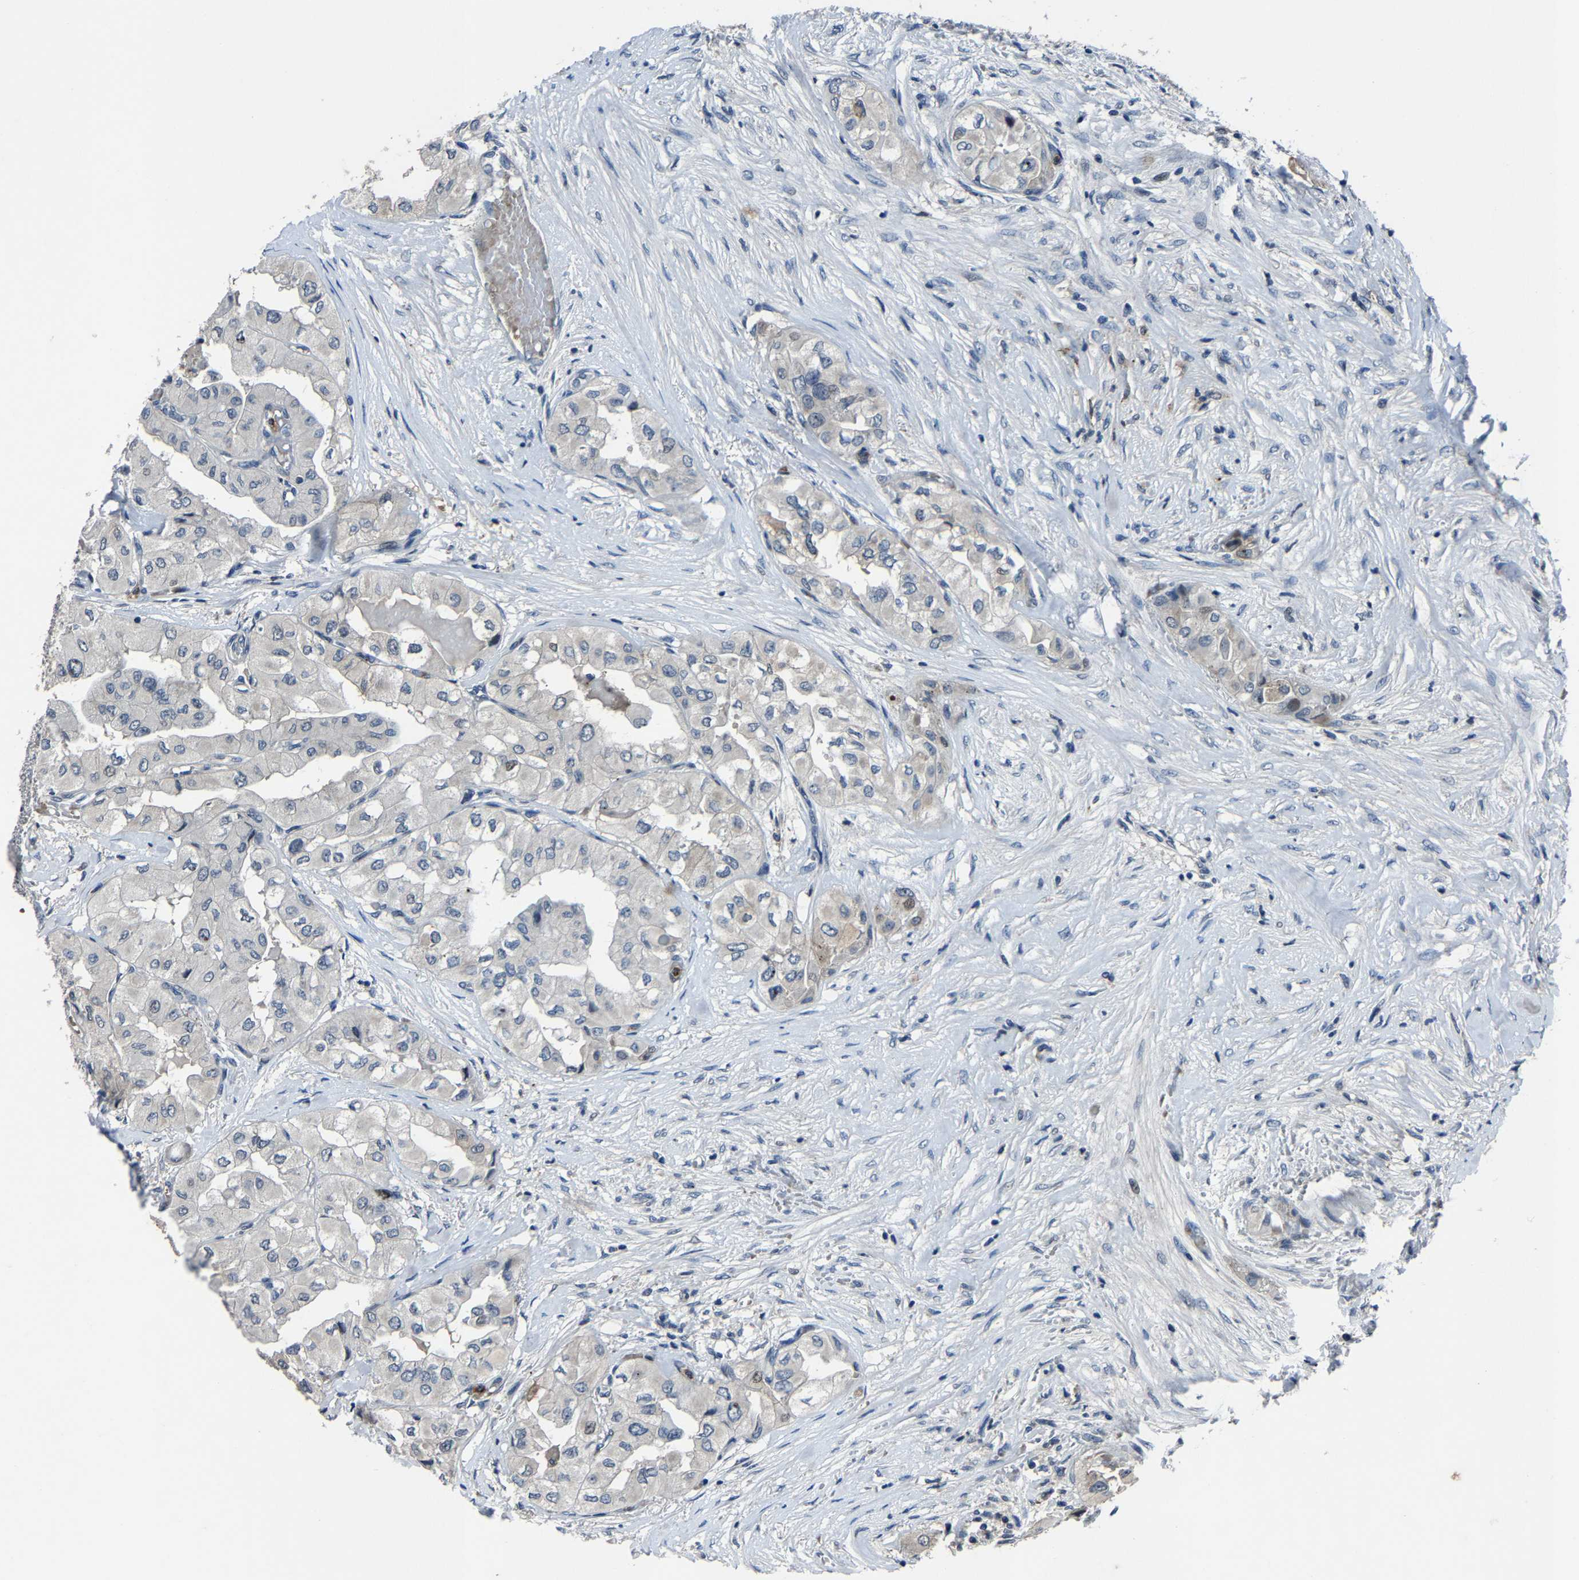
{"staining": {"intensity": "weak", "quantity": "<25%", "location": "cytoplasmic/membranous"}, "tissue": "thyroid cancer", "cell_type": "Tumor cells", "image_type": "cancer", "snomed": [{"axis": "morphology", "description": "Papillary adenocarcinoma, NOS"}, {"axis": "topography", "description": "Thyroid gland"}], "caption": "A high-resolution photomicrograph shows immunohistochemistry (IHC) staining of thyroid cancer (papillary adenocarcinoma), which displays no significant expression in tumor cells.", "gene": "PCNX2", "patient": {"sex": "female", "age": 59}}